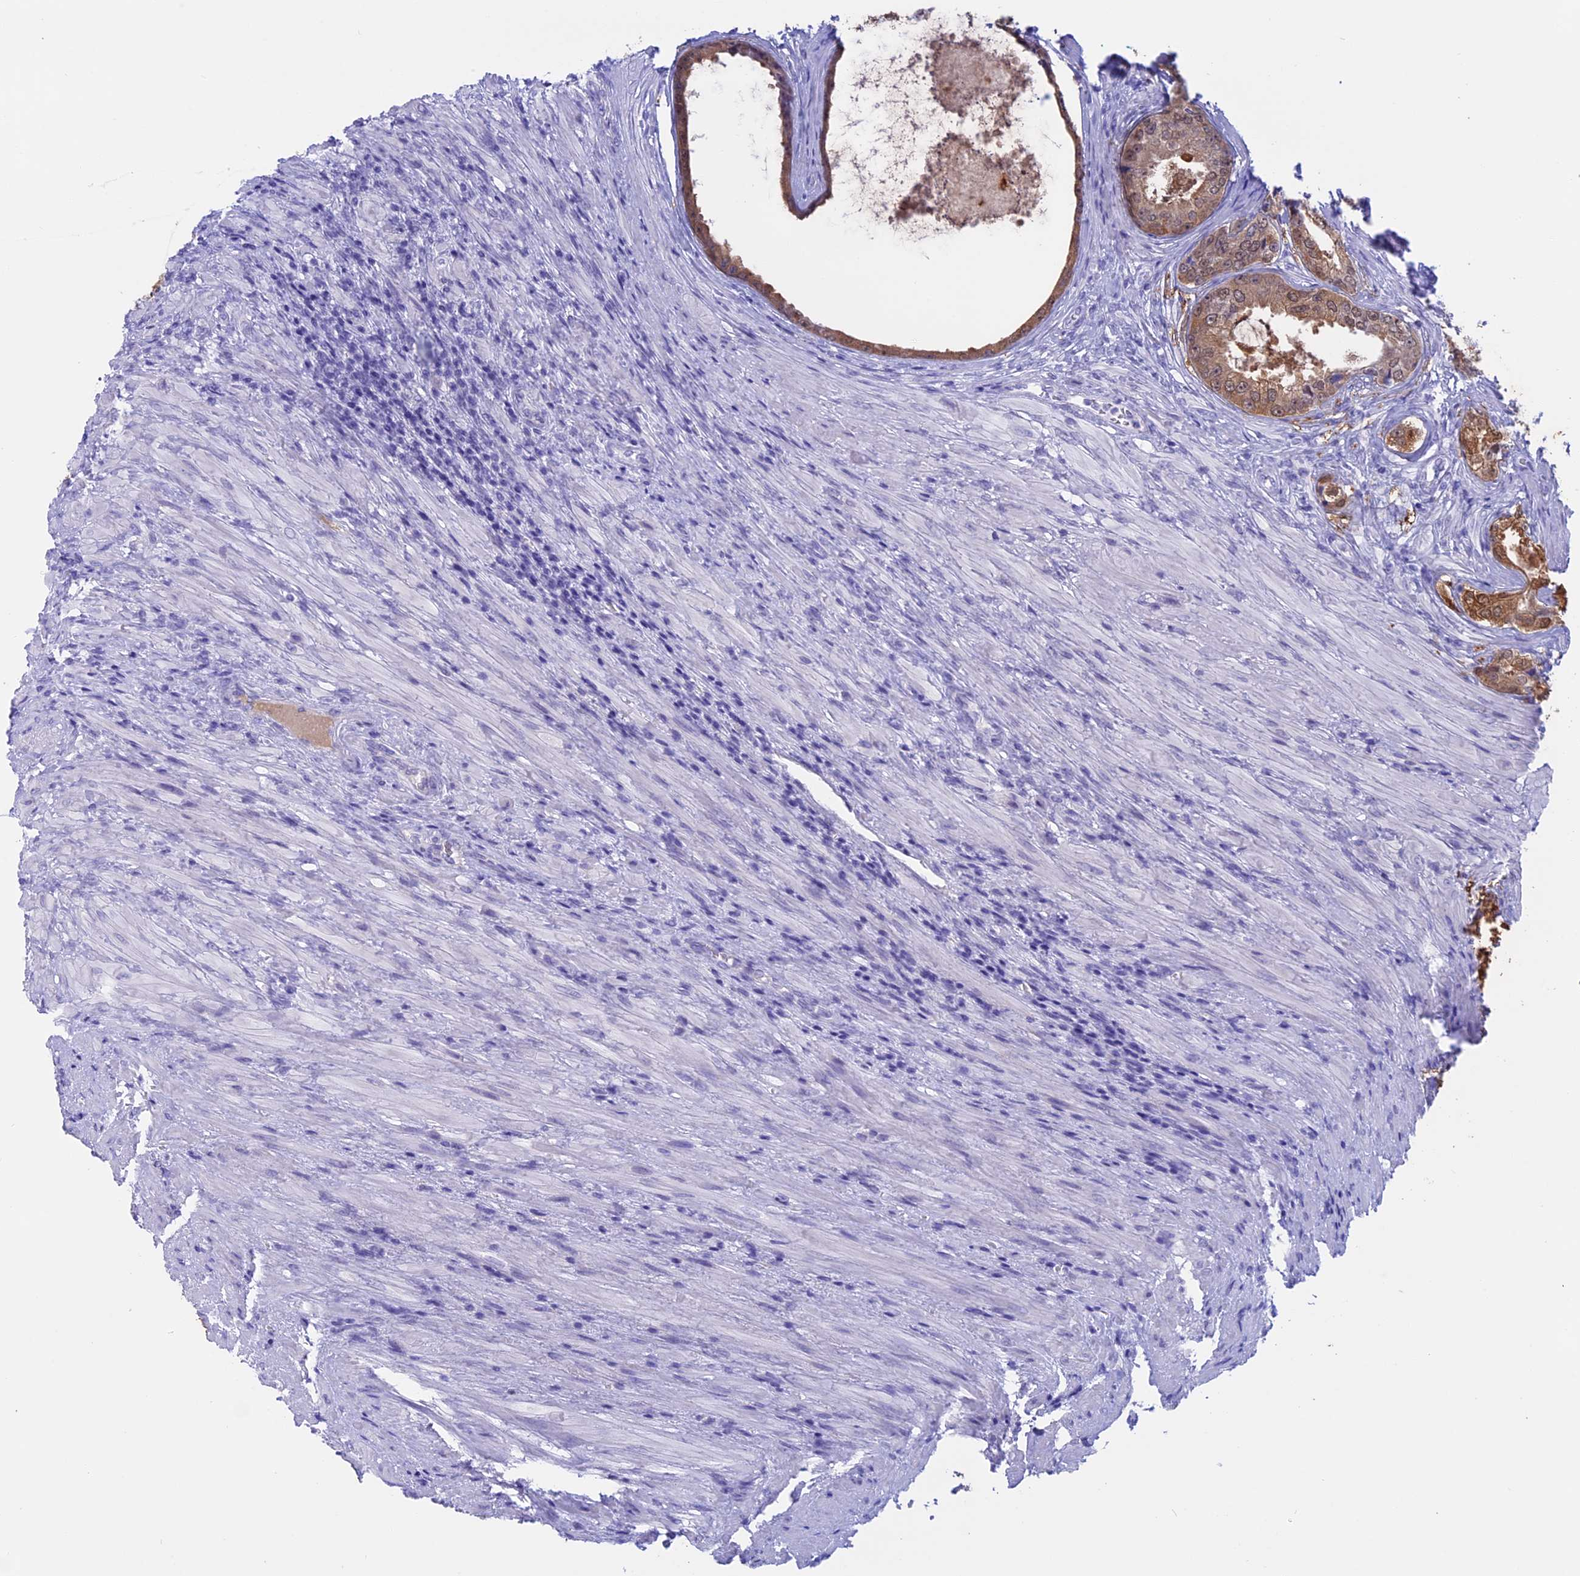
{"staining": {"intensity": "moderate", "quantity": ">75%", "location": "cytoplasmic/membranous,nuclear"}, "tissue": "prostate cancer", "cell_type": "Tumor cells", "image_type": "cancer", "snomed": [{"axis": "morphology", "description": "Adenocarcinoma, Low grade"}, {"axis": "topography", "description": "Prostate"}], "caption": "DAB (3,3'-diaminobenzidine) immunohistochemical staining of low-grade adenocarcinoma (prostate) reveals moderate cytoplasmic/membranous and nuclear protein staining in approximately >75% of tumor cells. The staining is performed using DAB brown chromogen to label protein expression. The nuclei are counter-stained blue using hematoxylin.", "gene": "LHFPL2", "patient": {"sex": "male", "age": 68}}